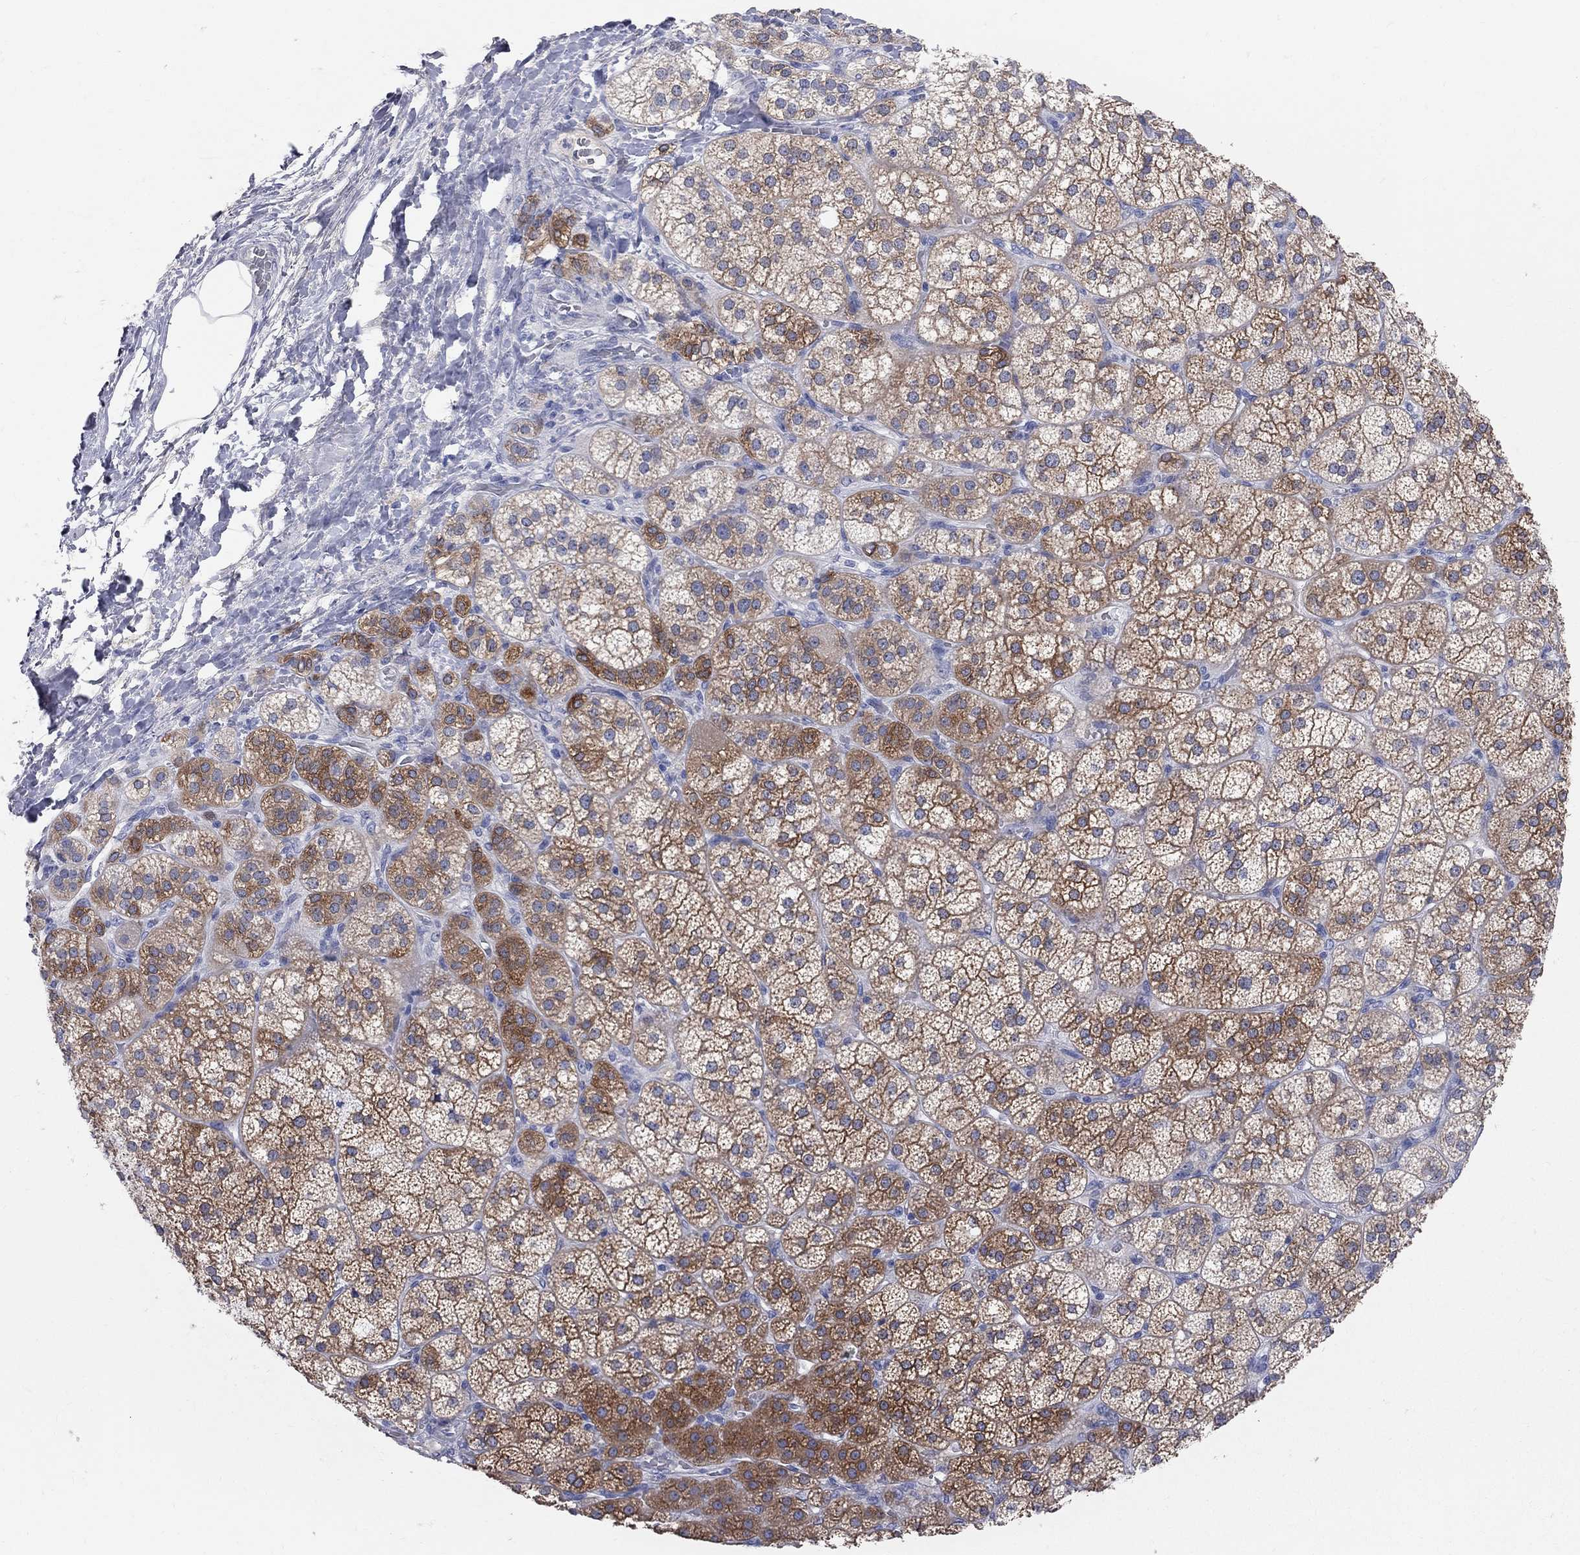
{"staining": {"intensity": "strong", "quantity": "25%-75%", "location": "cytoplasmic/membranous"}, "tissue": "adrenal gland", "cell_type": "Glandular cells", "image_type": "normal", "snomed": [{"axis": "morphology", "description": "Normal tissue, NOS"}, {"axis": "topography", "description": "Adrenal gland"}], "caption": "Protein expression analysis of unremarkable adrenal gland demonstrates strong cytoplasmic/membranous positivity in approximately 25%-75% of glandular cells. (DAB = brown stain, brightfield microscopy at high magnification).", "gene": "AOX1", "patient": {"sex": "female", "age": 60}}